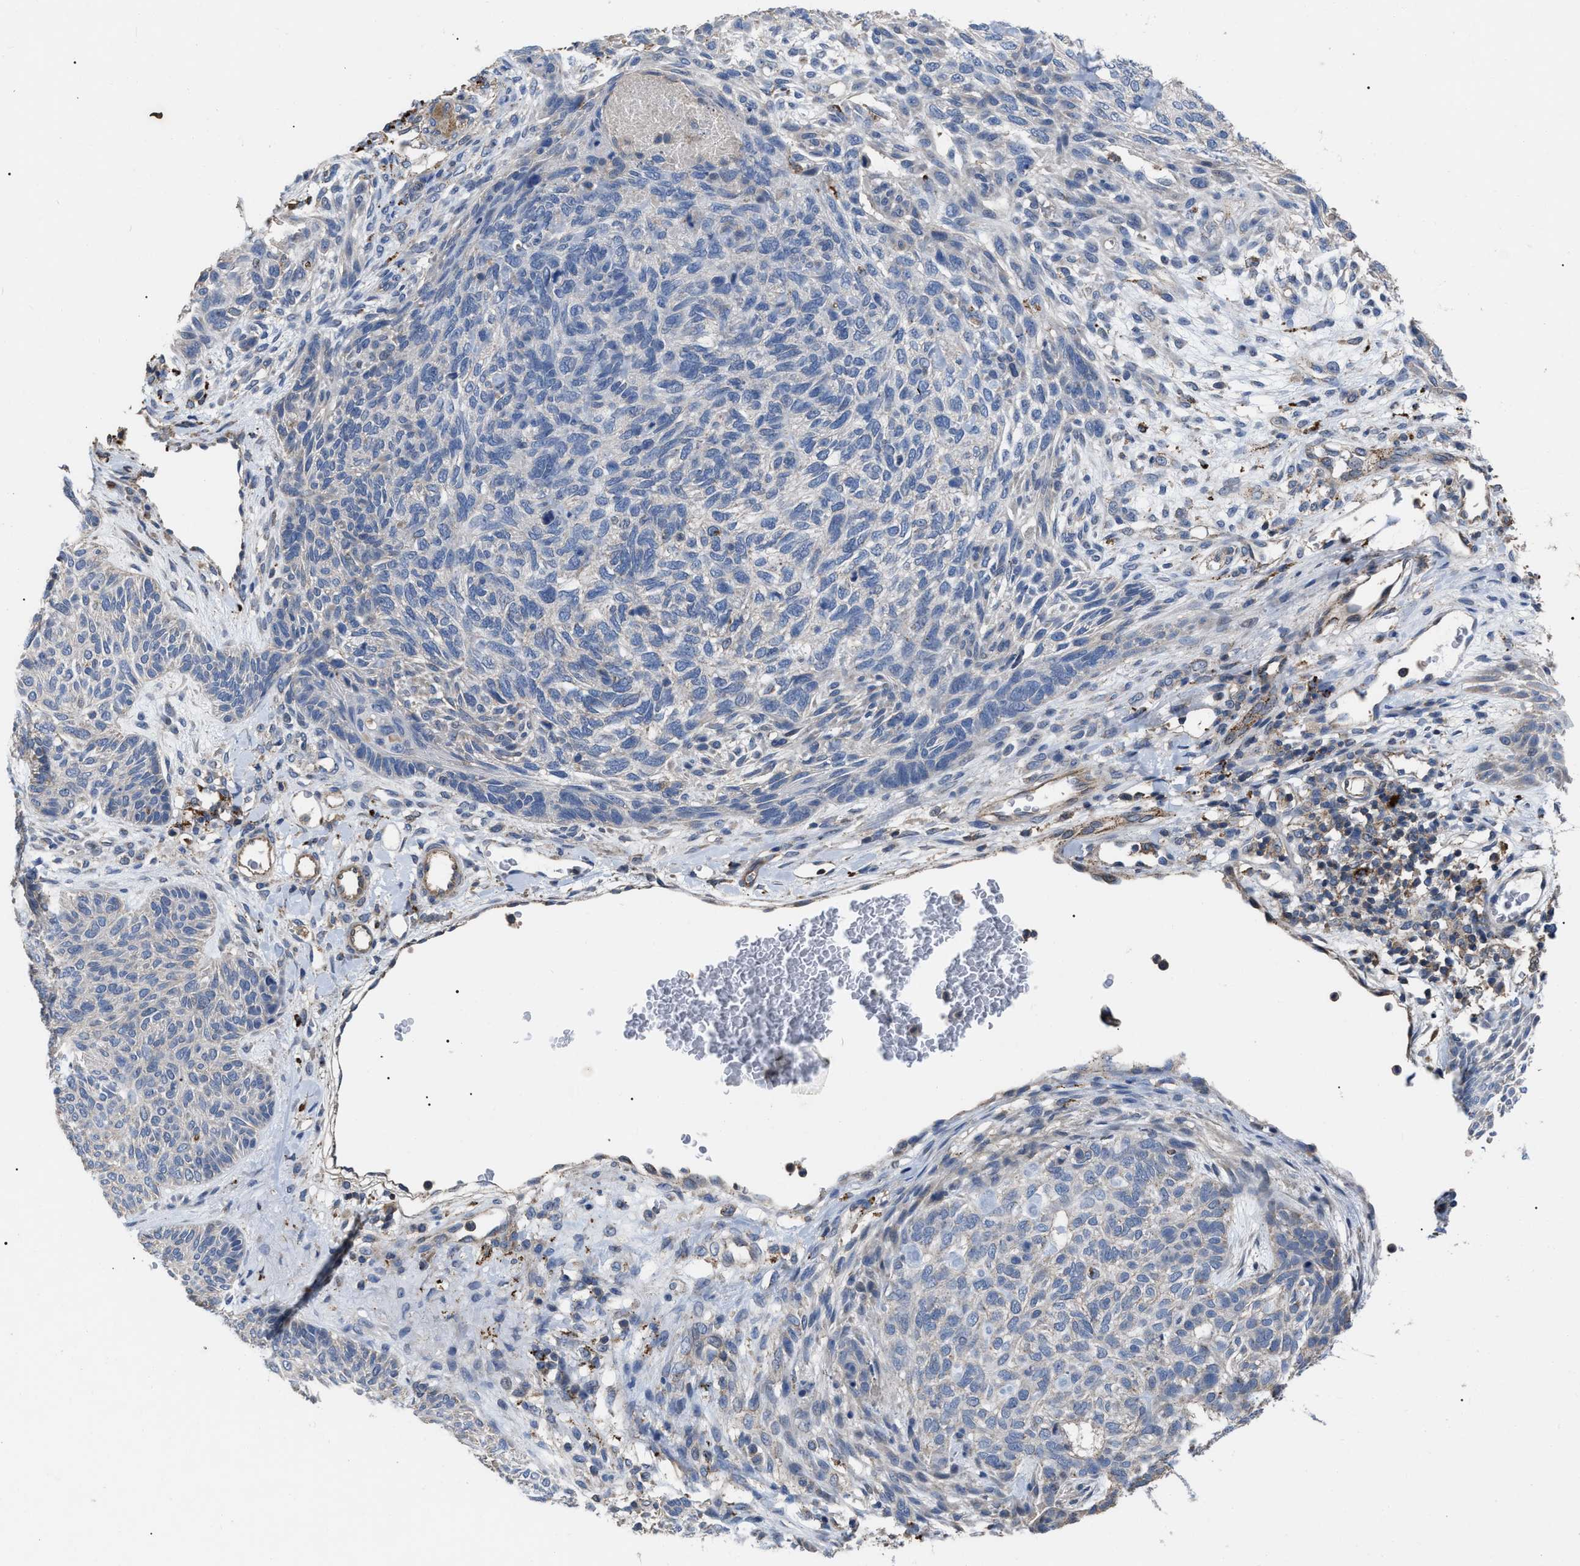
{"staining": {"intensity": "negative", "quantity": "none", "location": "none"}, "tissue": "skin cancer", "cell_type": "Tumor cells", "image_type": "cancer", "snomed": [{"axis": "morphology", "description": "Basal cell carcinoma"}, {"axis": "topography", "description": "Skin"}], "caption": "A micrograph of human skin cancer (basal cell carcinoma) is negative for staining in tumor cells.", "gene": "FAM171A2", "patient": {"sex": "male", "age": 55}}